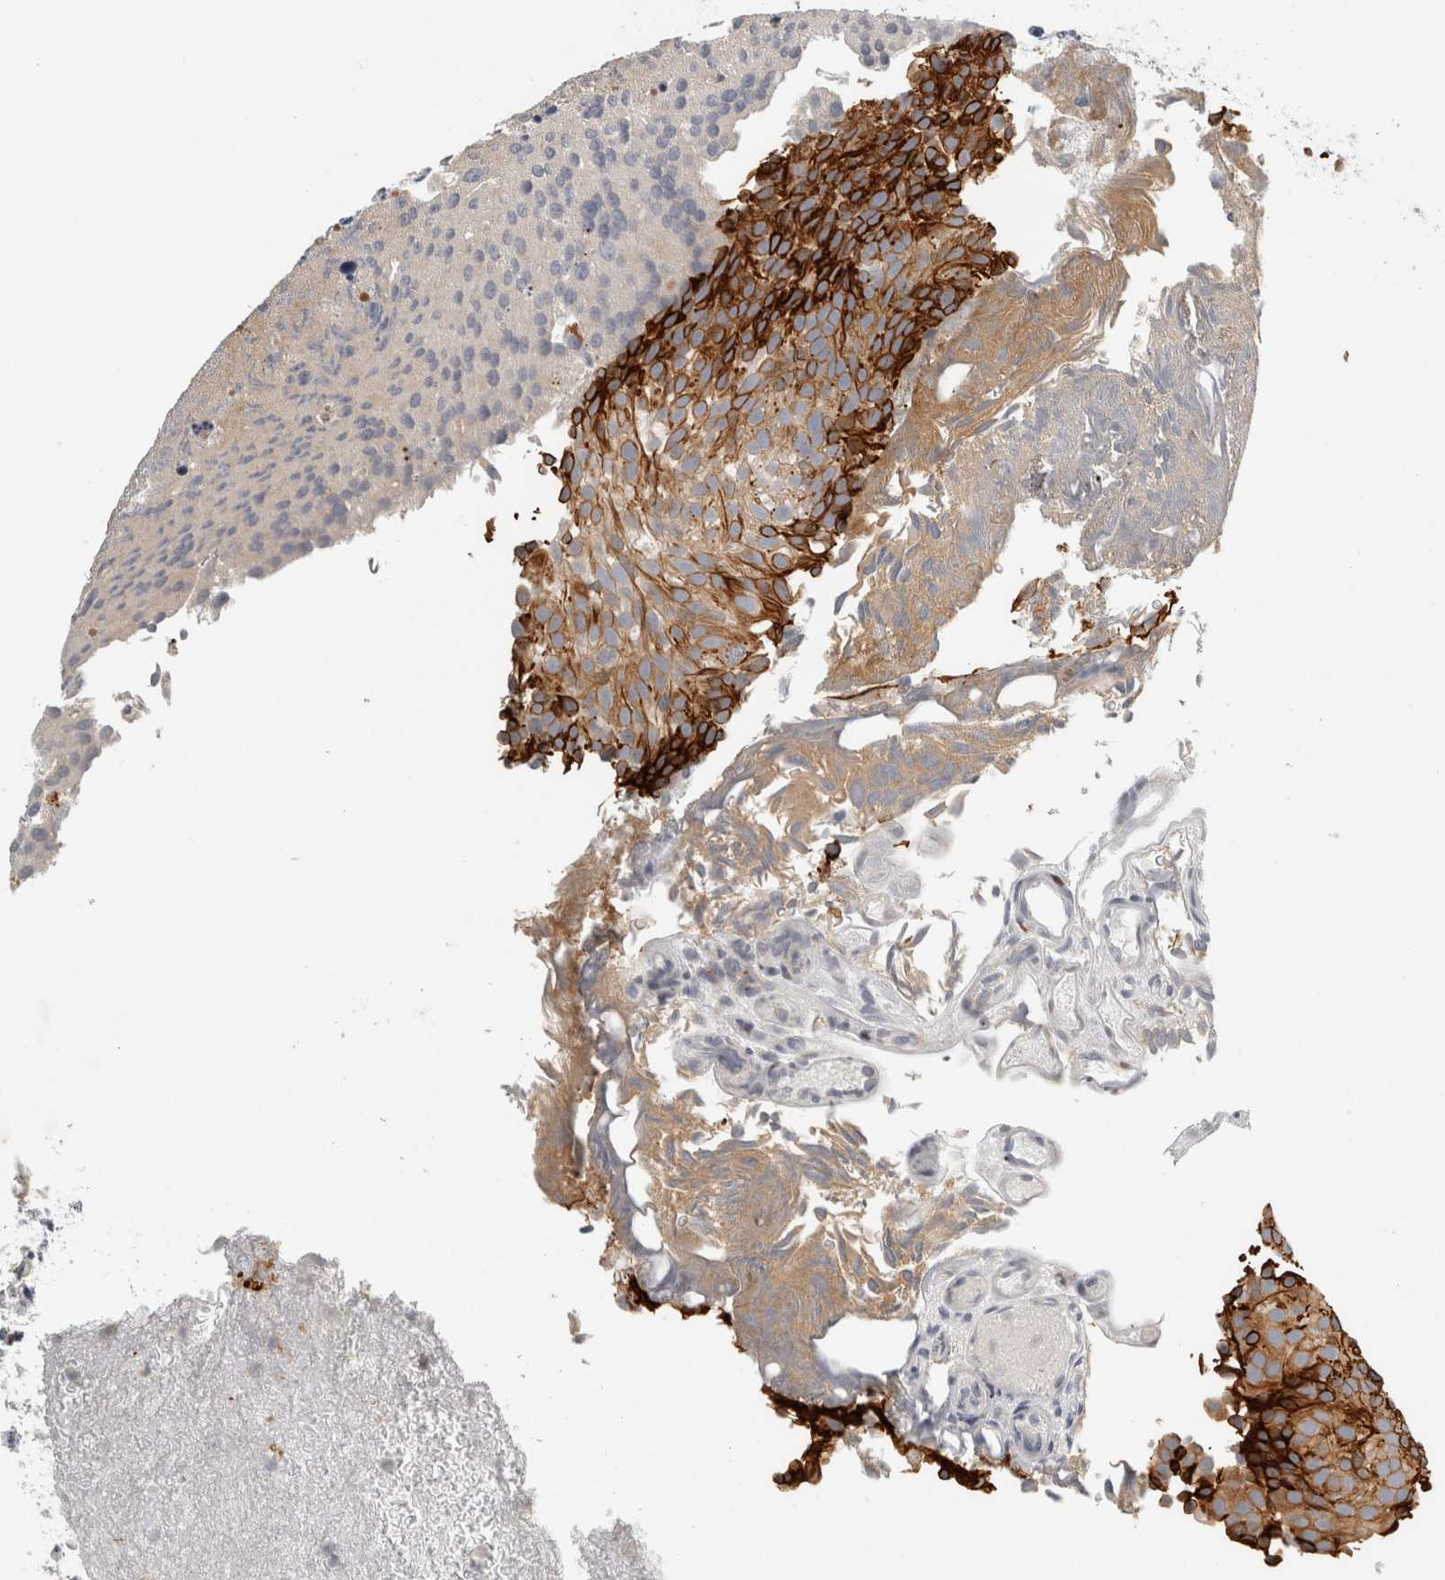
{"staining": {"intensity": "strong", "quantity": ">75%", "location": "cytoplasmic/membranous"}, "tissue": "urothelial cancer", "cell_type": "Tumor cells", "image_type": "cancer", "snomed": [{"axis": "morphology", "description": "Urothelial carcinoma, Low grade"}, {"axis": "topography", "description": "Urinary bladder"}], "caption": "Immunohistochemistry (IHC) of urothelial cancer displays high levels of strong cytoplasmic/membranous expression in about >75% of tumor cells. (Stains: DAB (3,3'-diaminobenzidine) in brown, nuclei in blue, Microscopy: brightfield microscopy at high magnification).", "gene": "UTP25", "patient": {"sex": "male", "age": 78}}